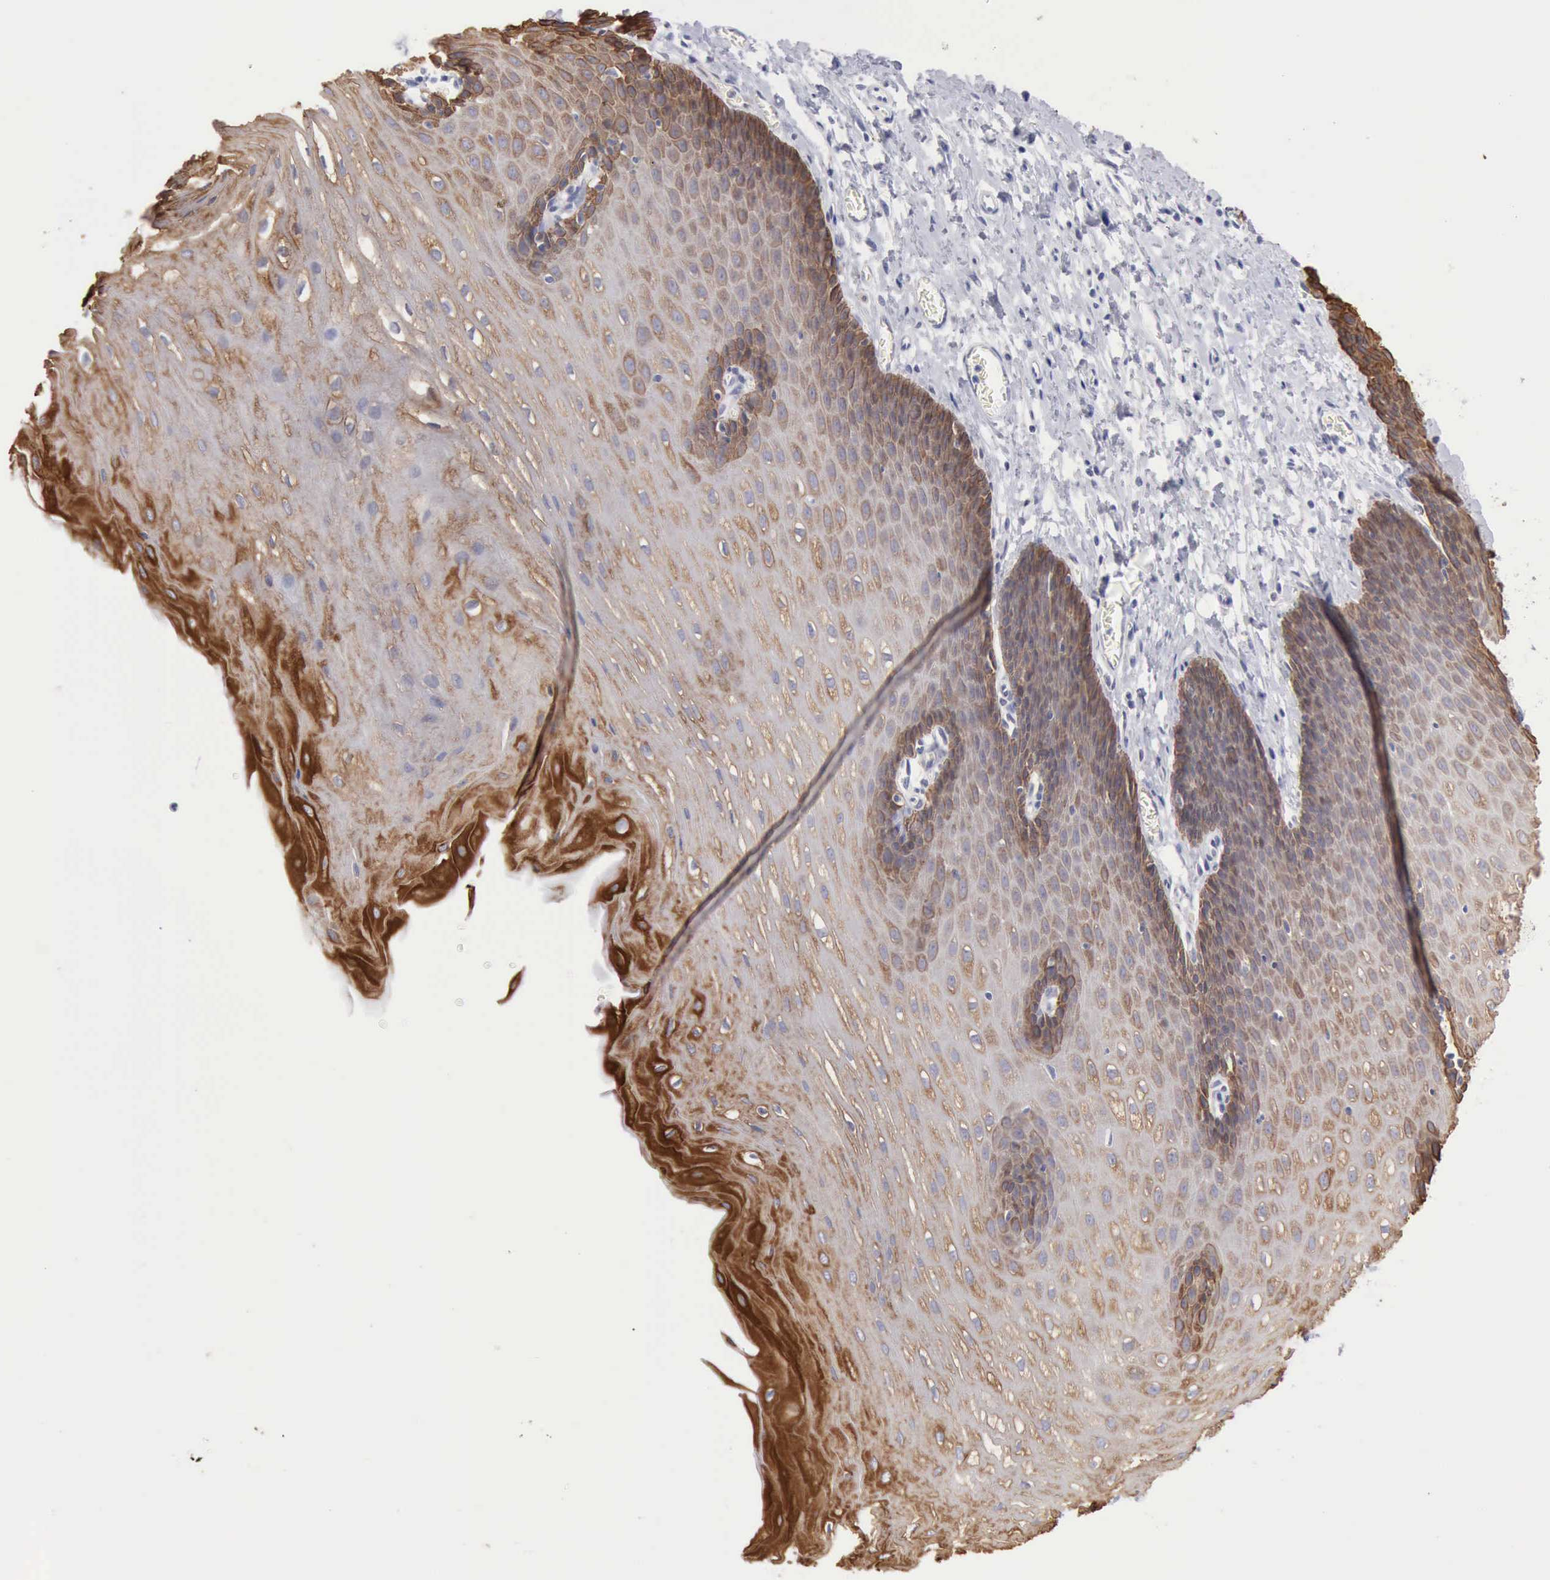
{"staining": {"intensity": "moderate", "quantity": ">75%", "location": "cytoplasmic/membranous"}, "tissue": "esophagus", "cell_type": "Squamous epithelial cells", "image_type": "normal", "snomed": [{"axis": "morphology", "description": "Normal tissue, NOS"}, {"axis": "topography", "description": "Esophagus"}], "caption": "This histopathology image reveals benign esophagus stained with immunohistochemistry (IHC) to label a protein in brown. The cytoplasmic/membranous of squamous epithelial cells show moderate positivity for the protein. Nuclei are counter-stained blue.", "gene": "KRT5", "patient": {"sex": "male", "age": 70}}